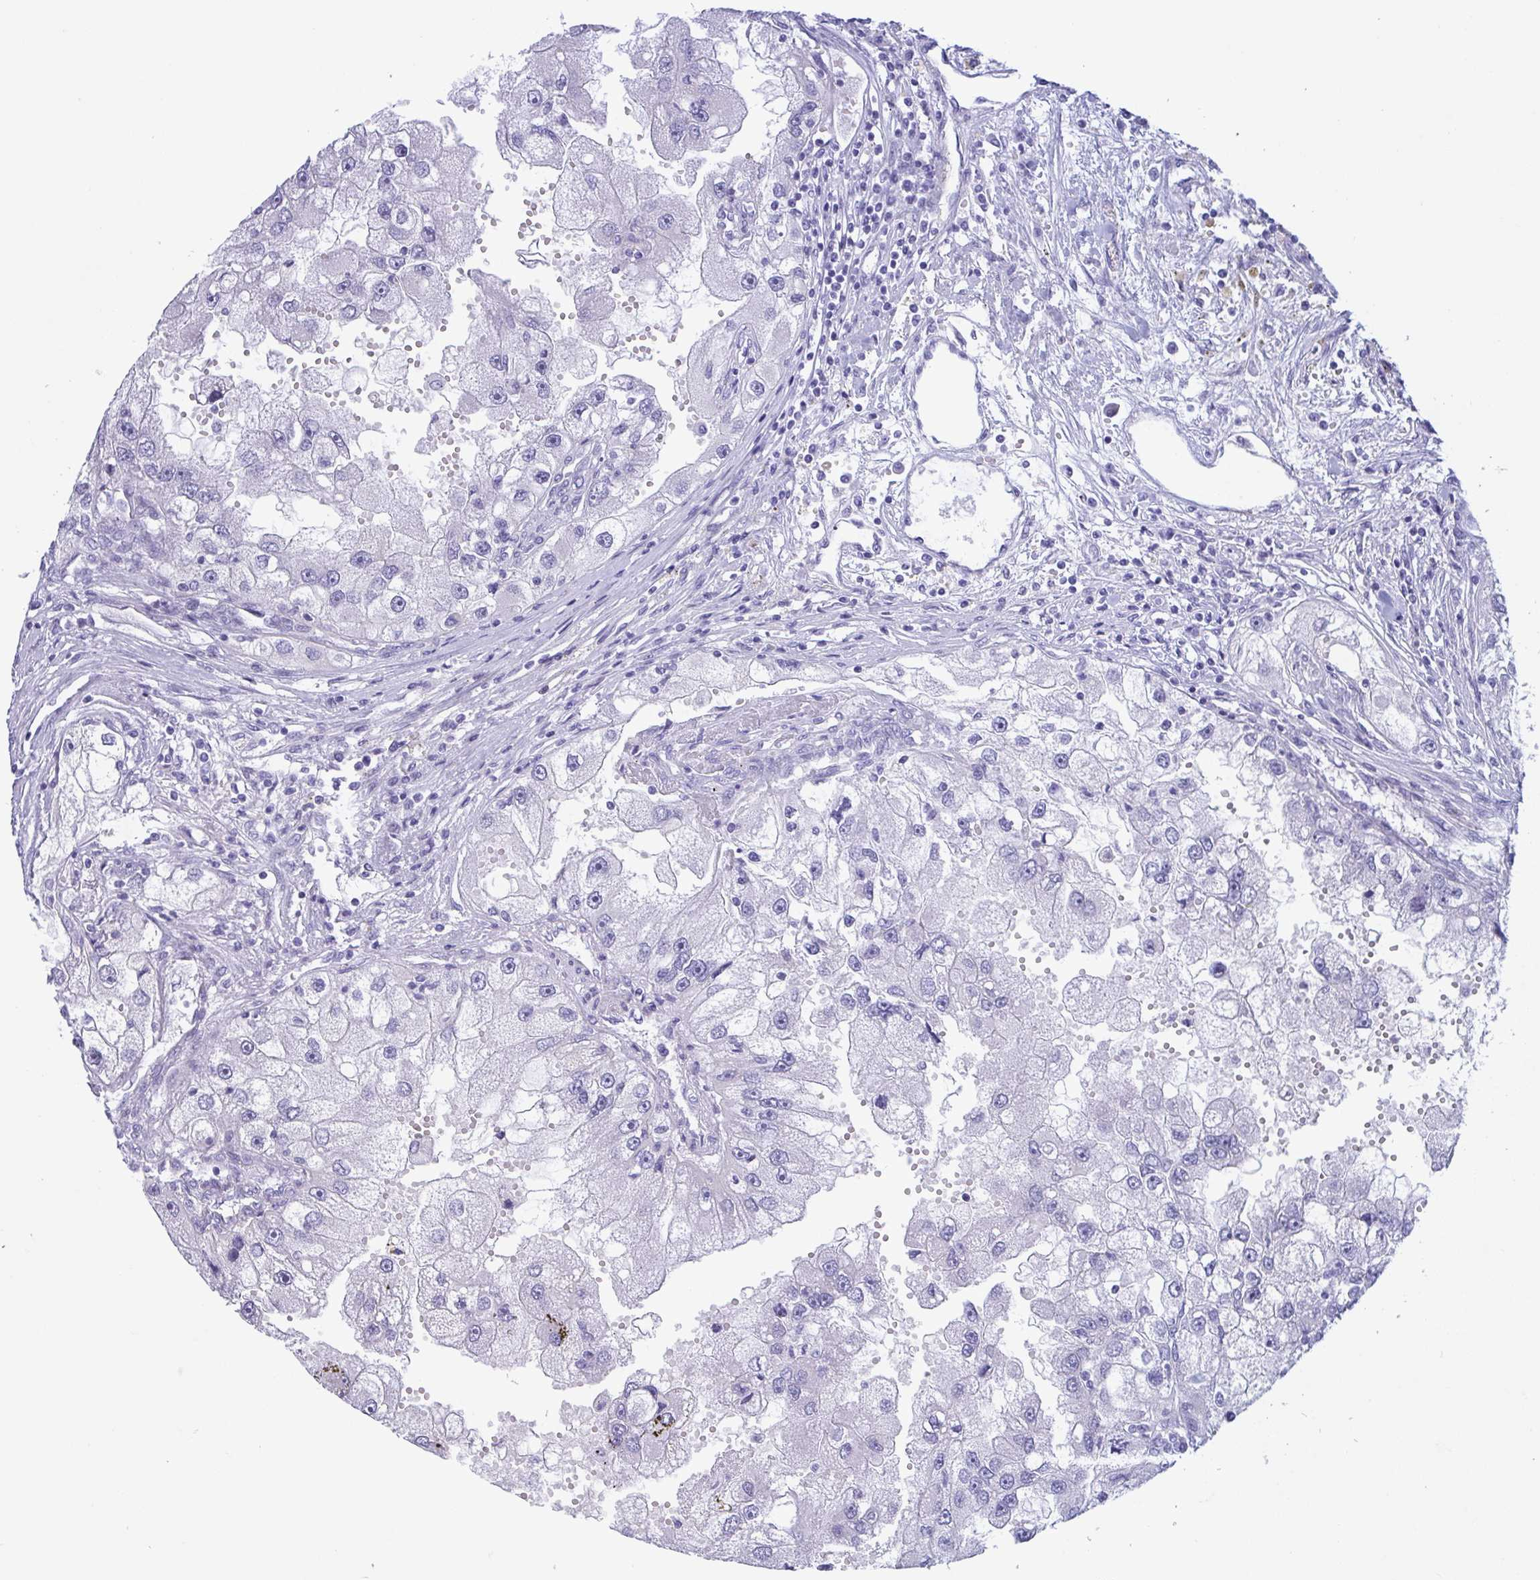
{"staining": {"intensity": "negative", "quantity": "none", "location": "none"}, "tissue": "renal cancer", "cell_type": "Tumor cells", "image_type": "cancer", "snomed": [{"axis": "morphology", "description": "Adenocarcinoma, NOS"}, {"axis": "topography", "description": "Kidney"}], "caption": "Tumor cells are negative for brown protein staining in renal cancer.", "gene": "CEP170B", "patient": {"sex": "male", "age": 63}}